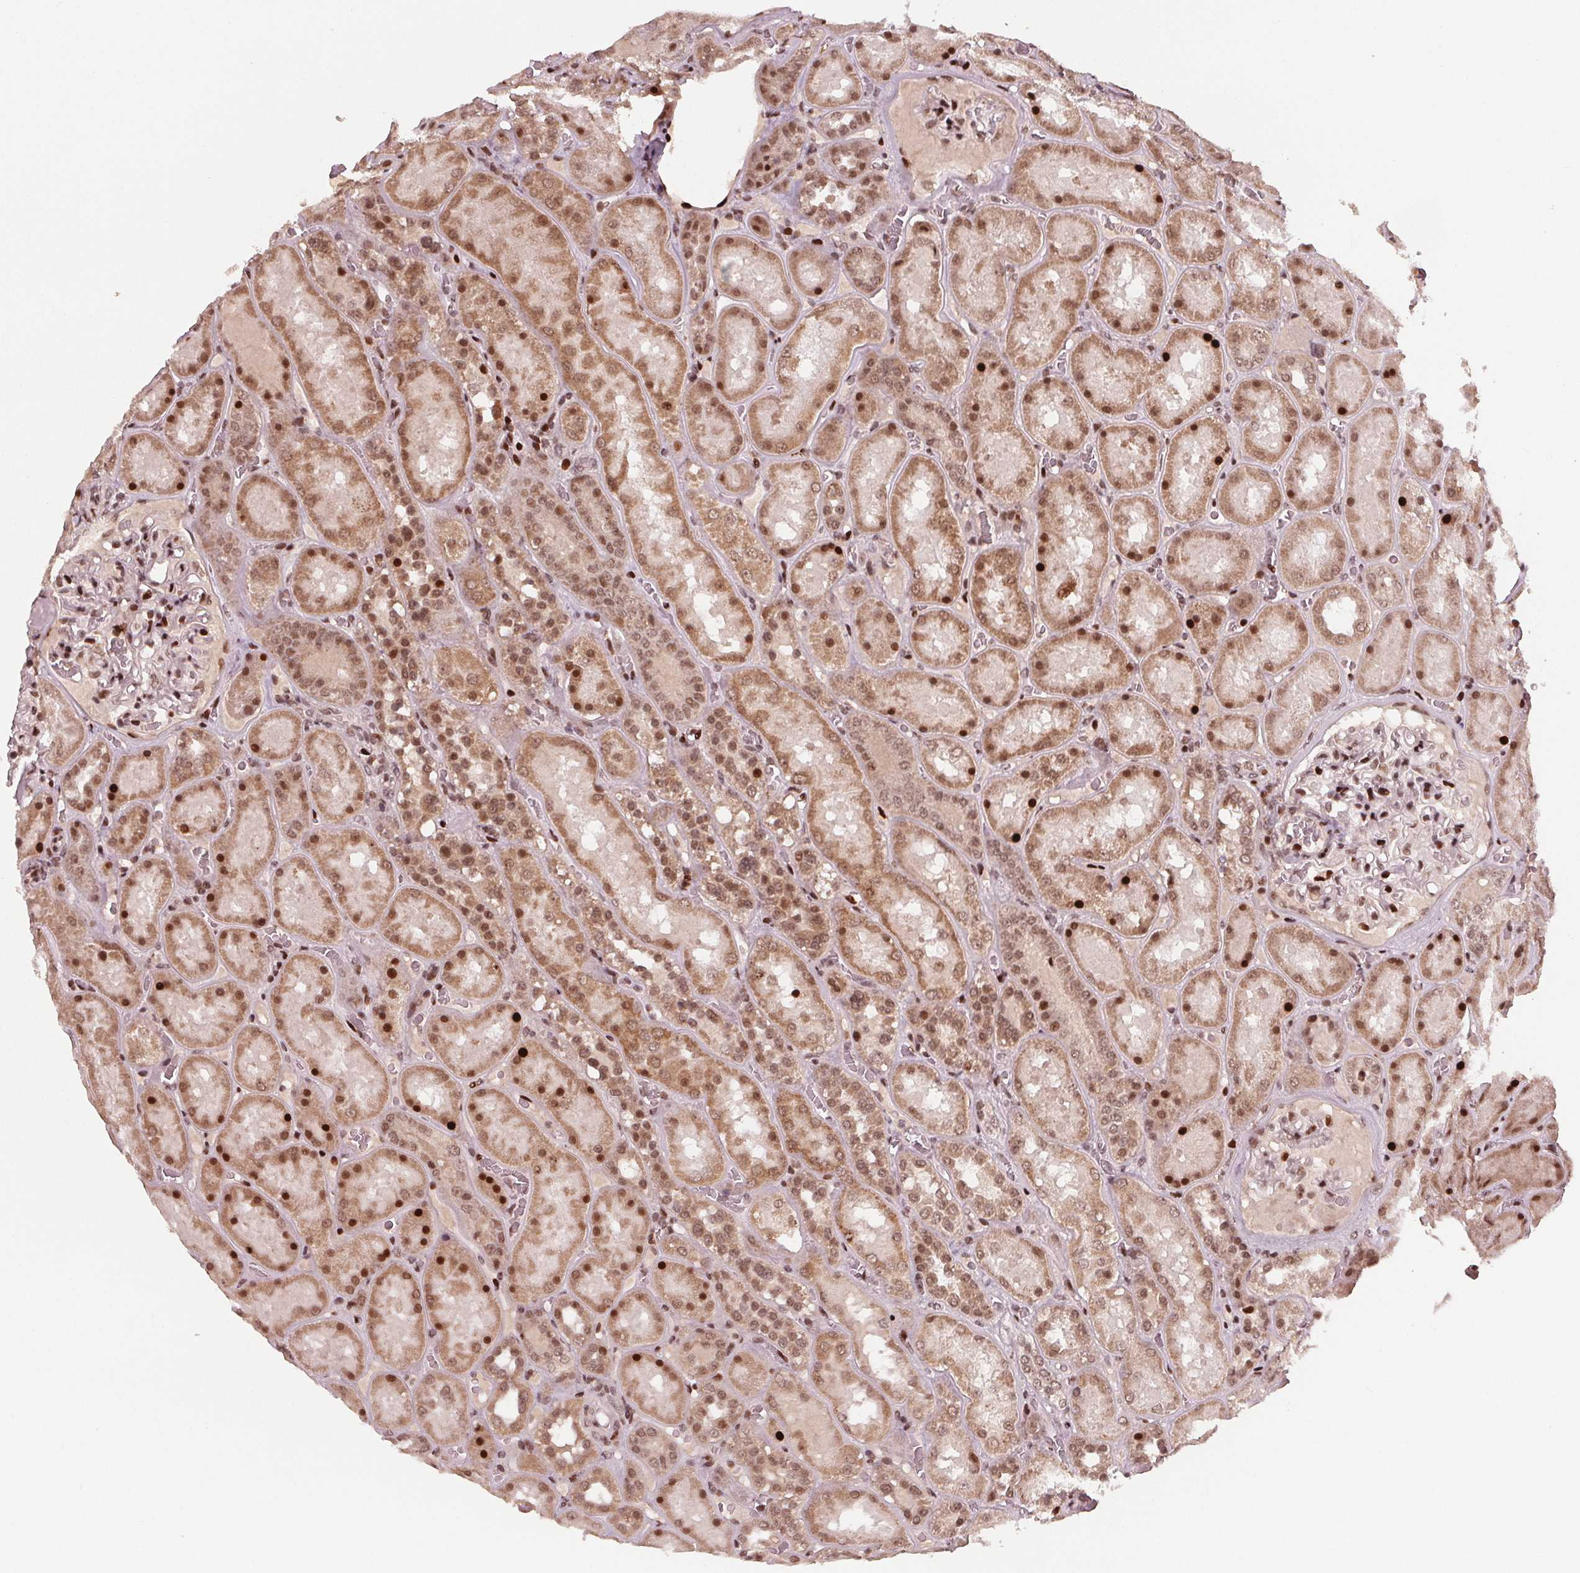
{"staining": {"intensity": "strong", "quantity": "25%-75%", "location": "nuclear"}, "tissue": "kidney", "cell_type": "Cells in glomeruli", "image_type": "normal", "snomed": [{"axis": "morphology", "description": "Normal tissue, NOS"}, {"axis": "topography", "description": "Kidney"}], "caption": "Cells in glomeruli demonstrate strong nuclear expression in about 25%-75% of cells in benign kidney. The protein is stained brown, and the nuclei are stained in blue (DAB (3,3'-diaminobenzidine) IHC with brightfield microscopy, high magnification).", "gene": "SNRNP35", "patient": {"sex": "male", "age": 73}}